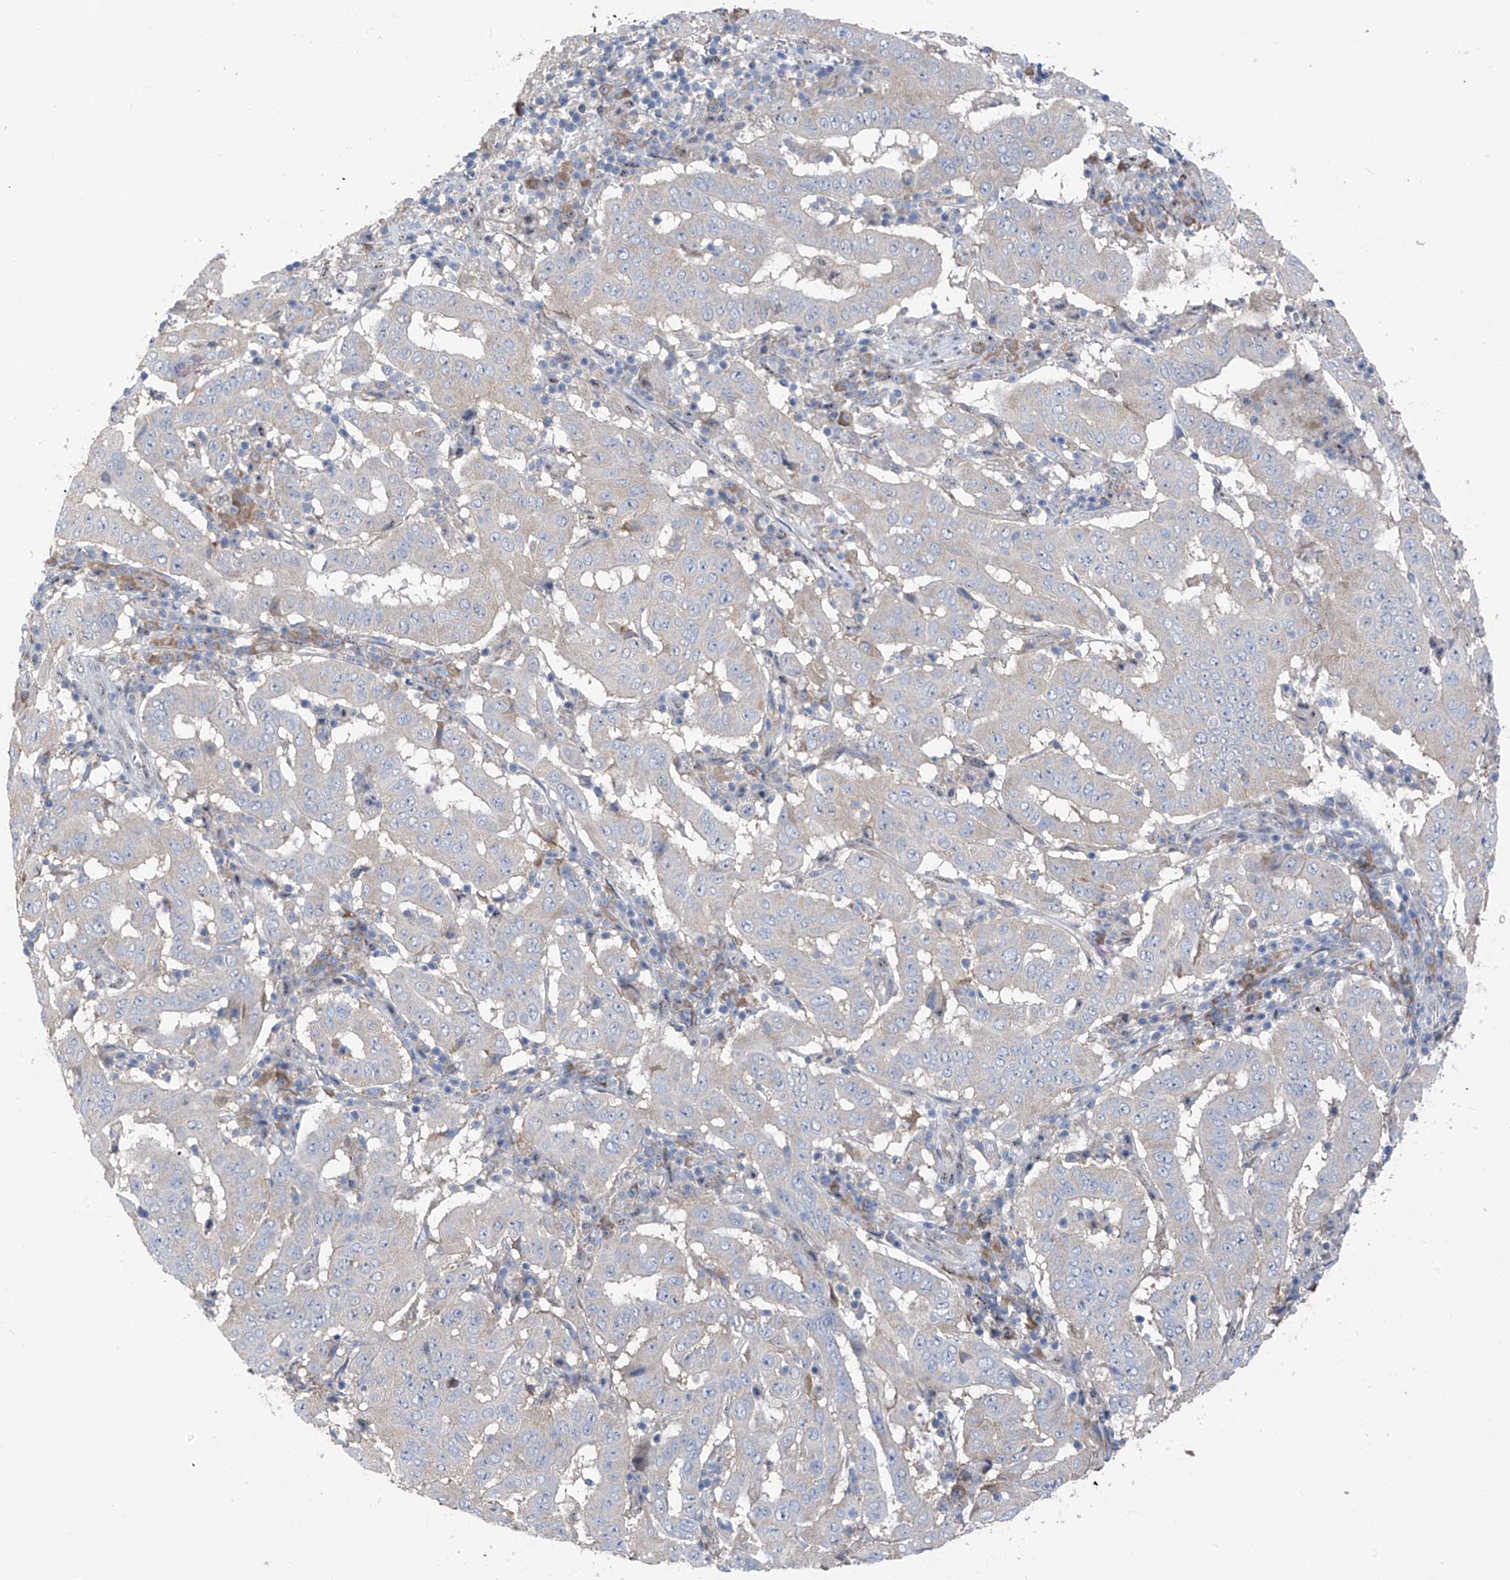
{"staining": {"intensity": "negative", "quantity": "none", "location": "none"}, "tissue": "pancreatic cancer", "cell_type": "Tumor cells", "image_type": "cancer", "snomed": [{"axis": "morphology", "description": "Adenocarcinoma, NOS"}, {"axis": "topography", "description": "Pancreas"}], "caption": "This is a photomicrograph of immunohistochemistry staining of pancreatic cancer (adenocarcinoma), which shows no staining in tumor cells.", "gene": "RPL4", "patient": {"sex": "male", "age": 63}}